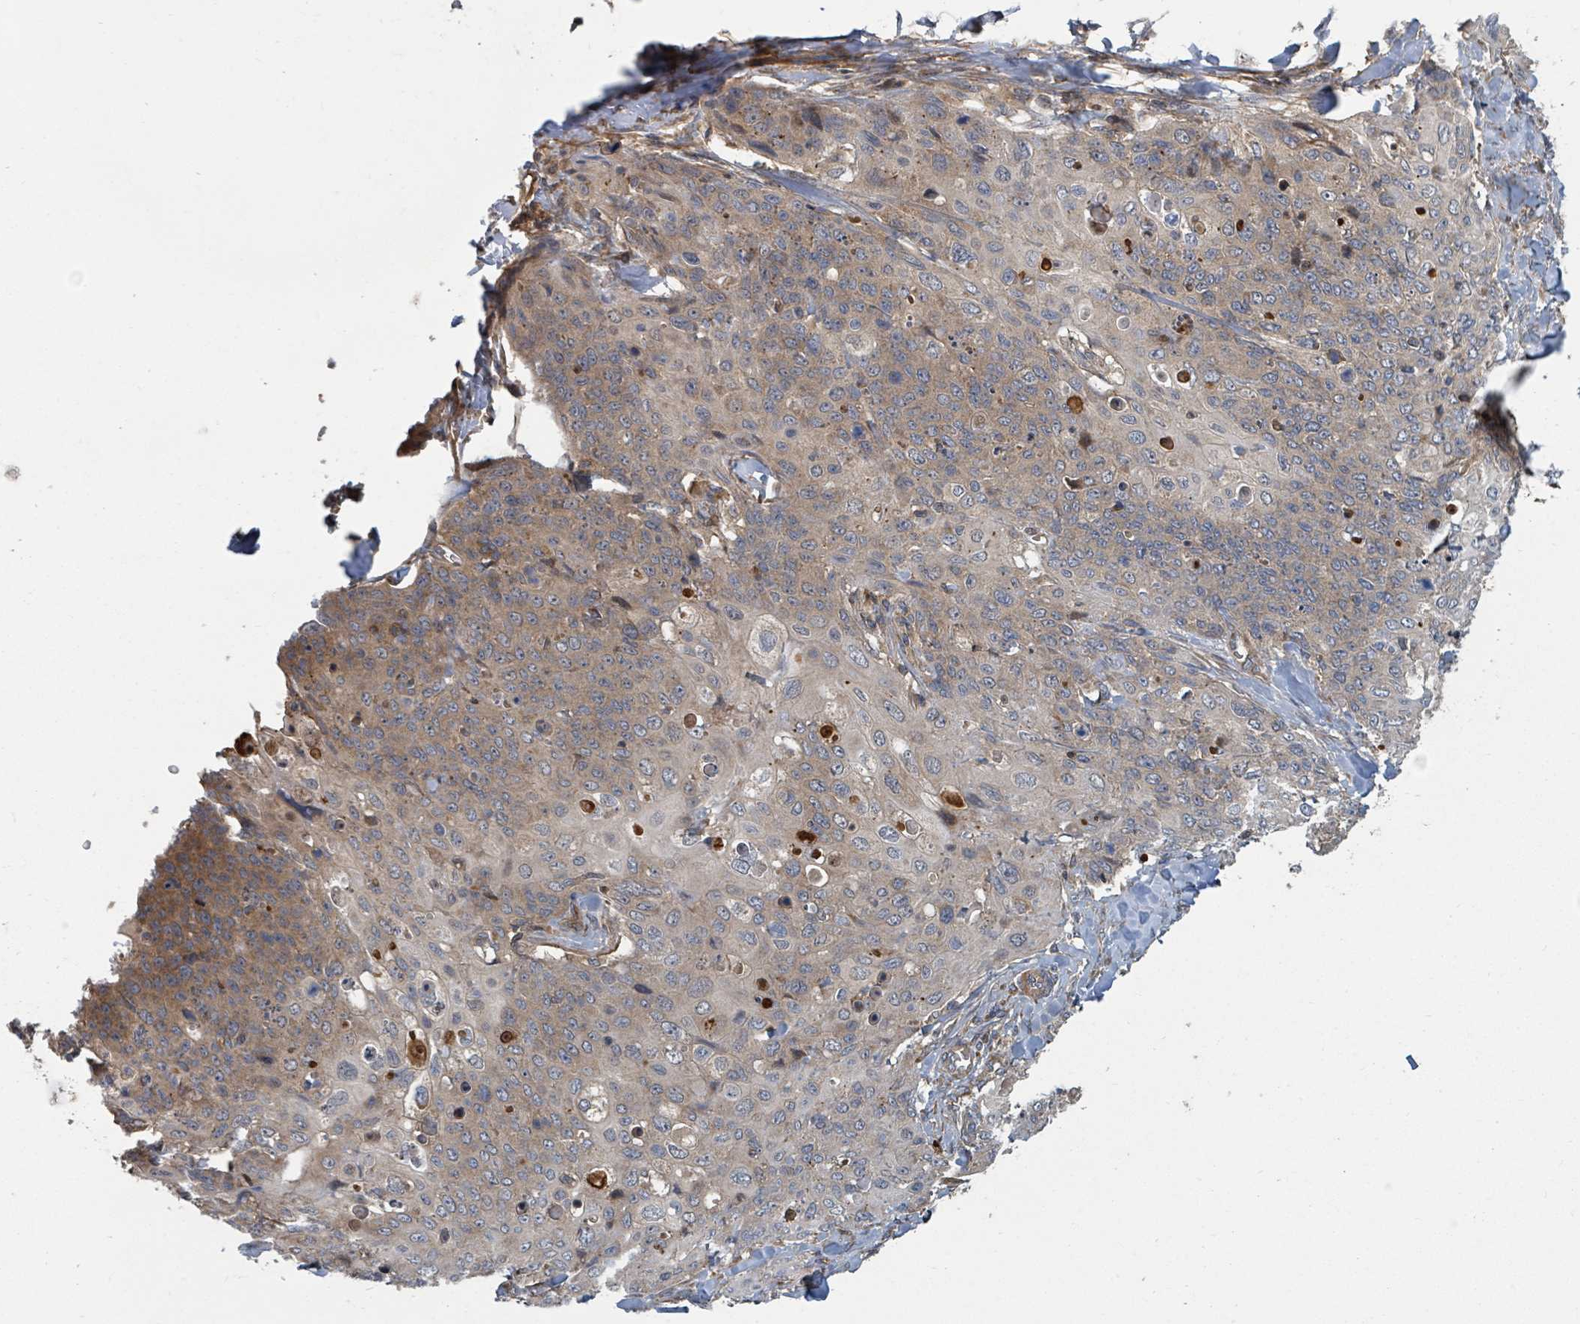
{"staining": {"intensity": "moderate", "quantity": "<25%", "location": "cytoplasmic/membranous"}, "tissue": "skin cancer", "cell_type": "Tumor cells", "image_type": "cancer", "snomed": [{"axis": "morphology", "description": "Squamous cell carcinoma, NOS"}, {"axis": "topography", "description": "Skin"}, {"axis": "topography", "description": "Vulva"}], "caption": "Skin squamous cell carcinoma stained with a brown dye reveals moderate cytoplasmic/membranous positive expression in approximately <25% of tumor cells.", "gene": "DPM1", "patient": {"sex": "female", "age": 85}}